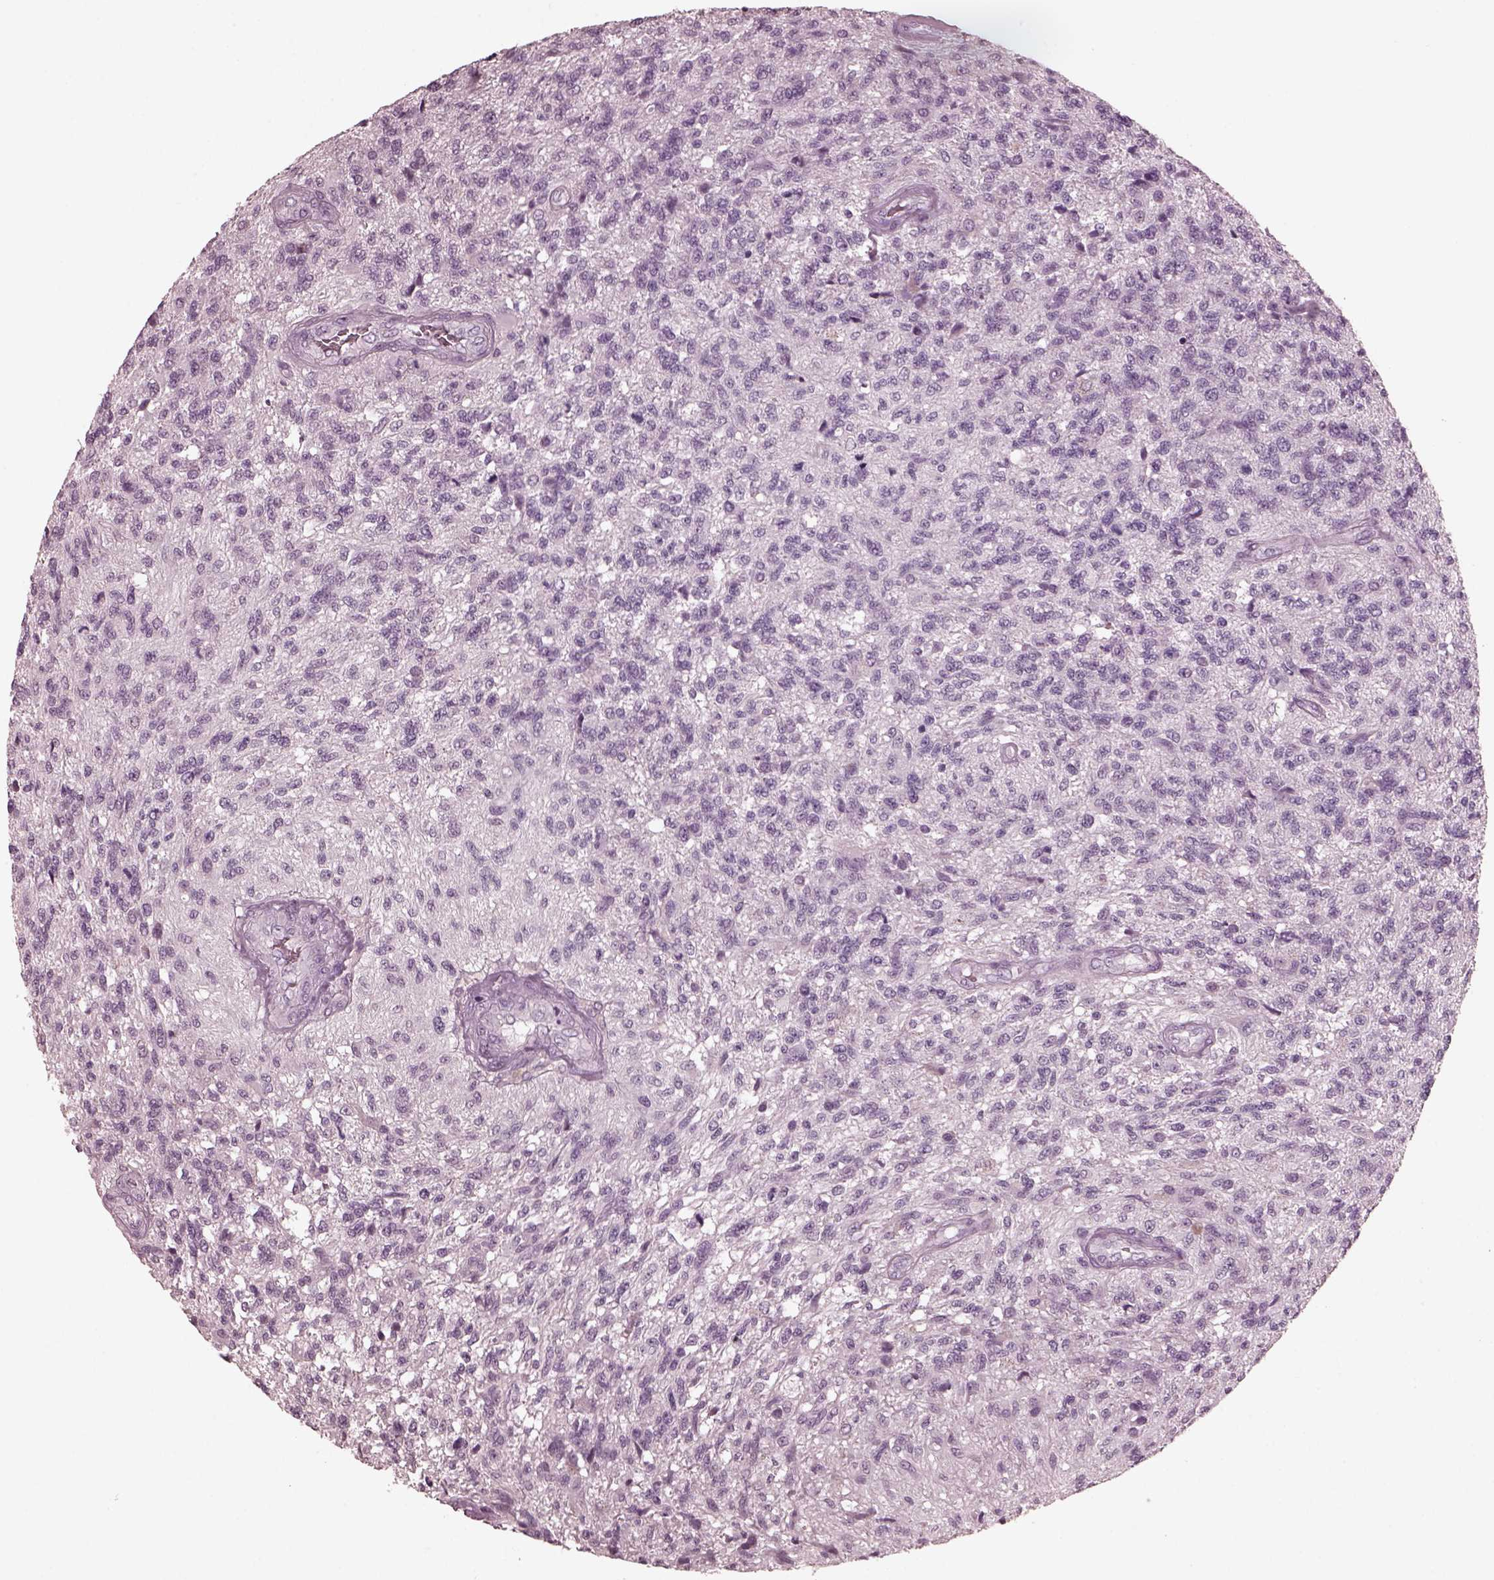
{"staining": {"intensity": "negative", "quantity": "none", "location": "none"}, "tissue": "glioma", "cell_type": "Tumor cells", "image_type": "cancer", "snomed": [{"axis": "morphology", "description": "Glioma, malignant, High grade"}, {"axis": "topography", "description": "Brain"}], "caption": "Immunohistochemistry photomicrograph of human malignant glioma (high-grade) stained for a protein (brown), which shows no staining in tumor cells. The staining was performed using DAB (3,3'-diaminobenzidine) to visualize the protein expression in brown, while the nuclei were stained in blue with hematoxylin (Magnification: 20x).", "gene": "CGA", "patient": {"sex": "male", "age": 56}}